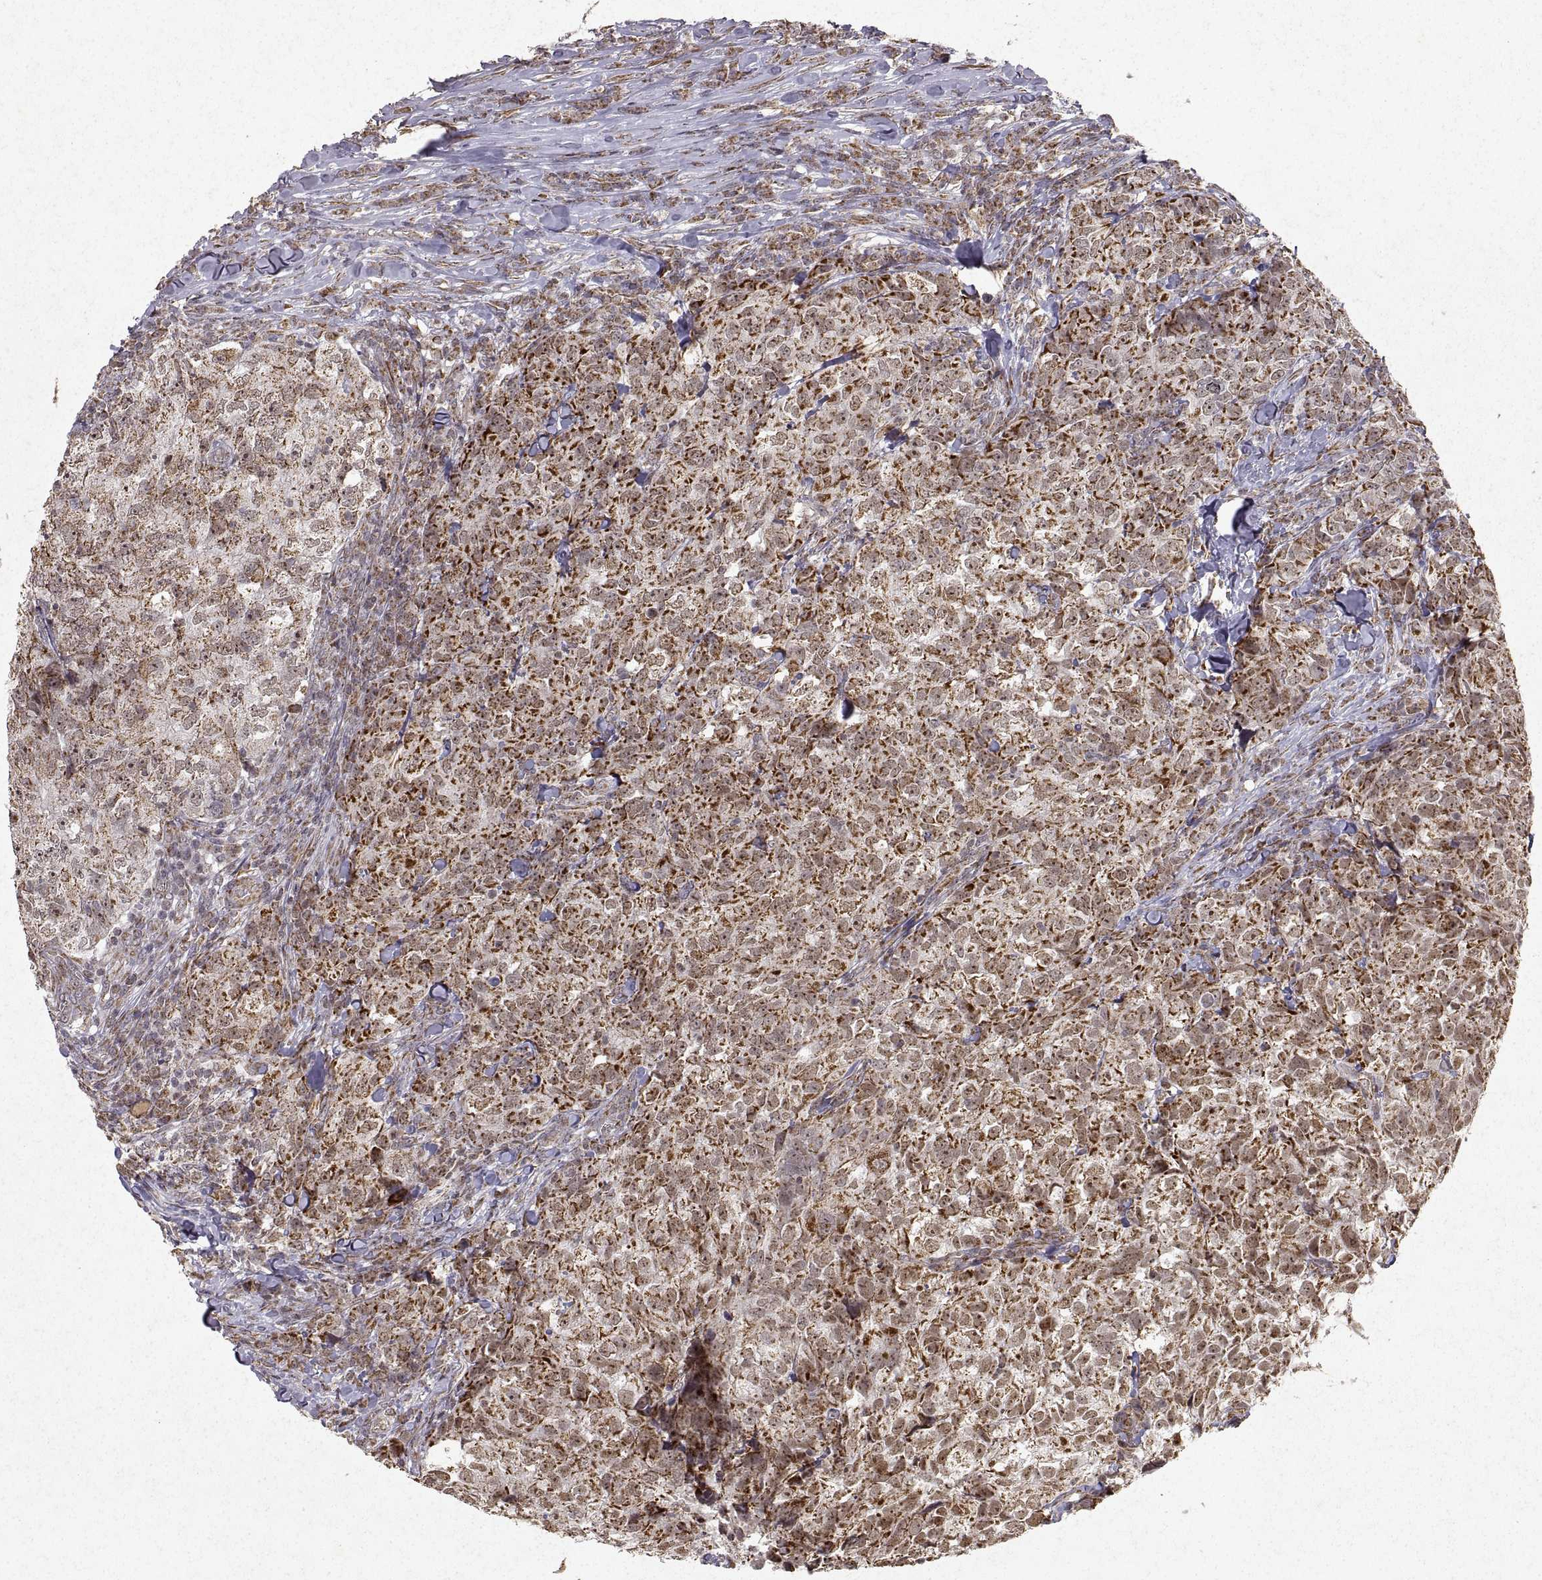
{"staining": {"intensity": "strong", "quantity": "25%-75%", "location": "cytoplasmic/membranous"}, "tissue": "breast cancer", "cell_type": "Tumor cells", "image_type": "cancer", "snomed": [{"axis": "morphology", "description": "Duct carcinoma"}, {"axis": "topography", "description": "Breast"}], "caption": "Strong cytoplasmic/membranous expression for a protein is present in about 25%-75% of tumor cells of breast cancer using IHC.", "gene": "MANBAL", "patient": {"sex": "female", "age": 30}}